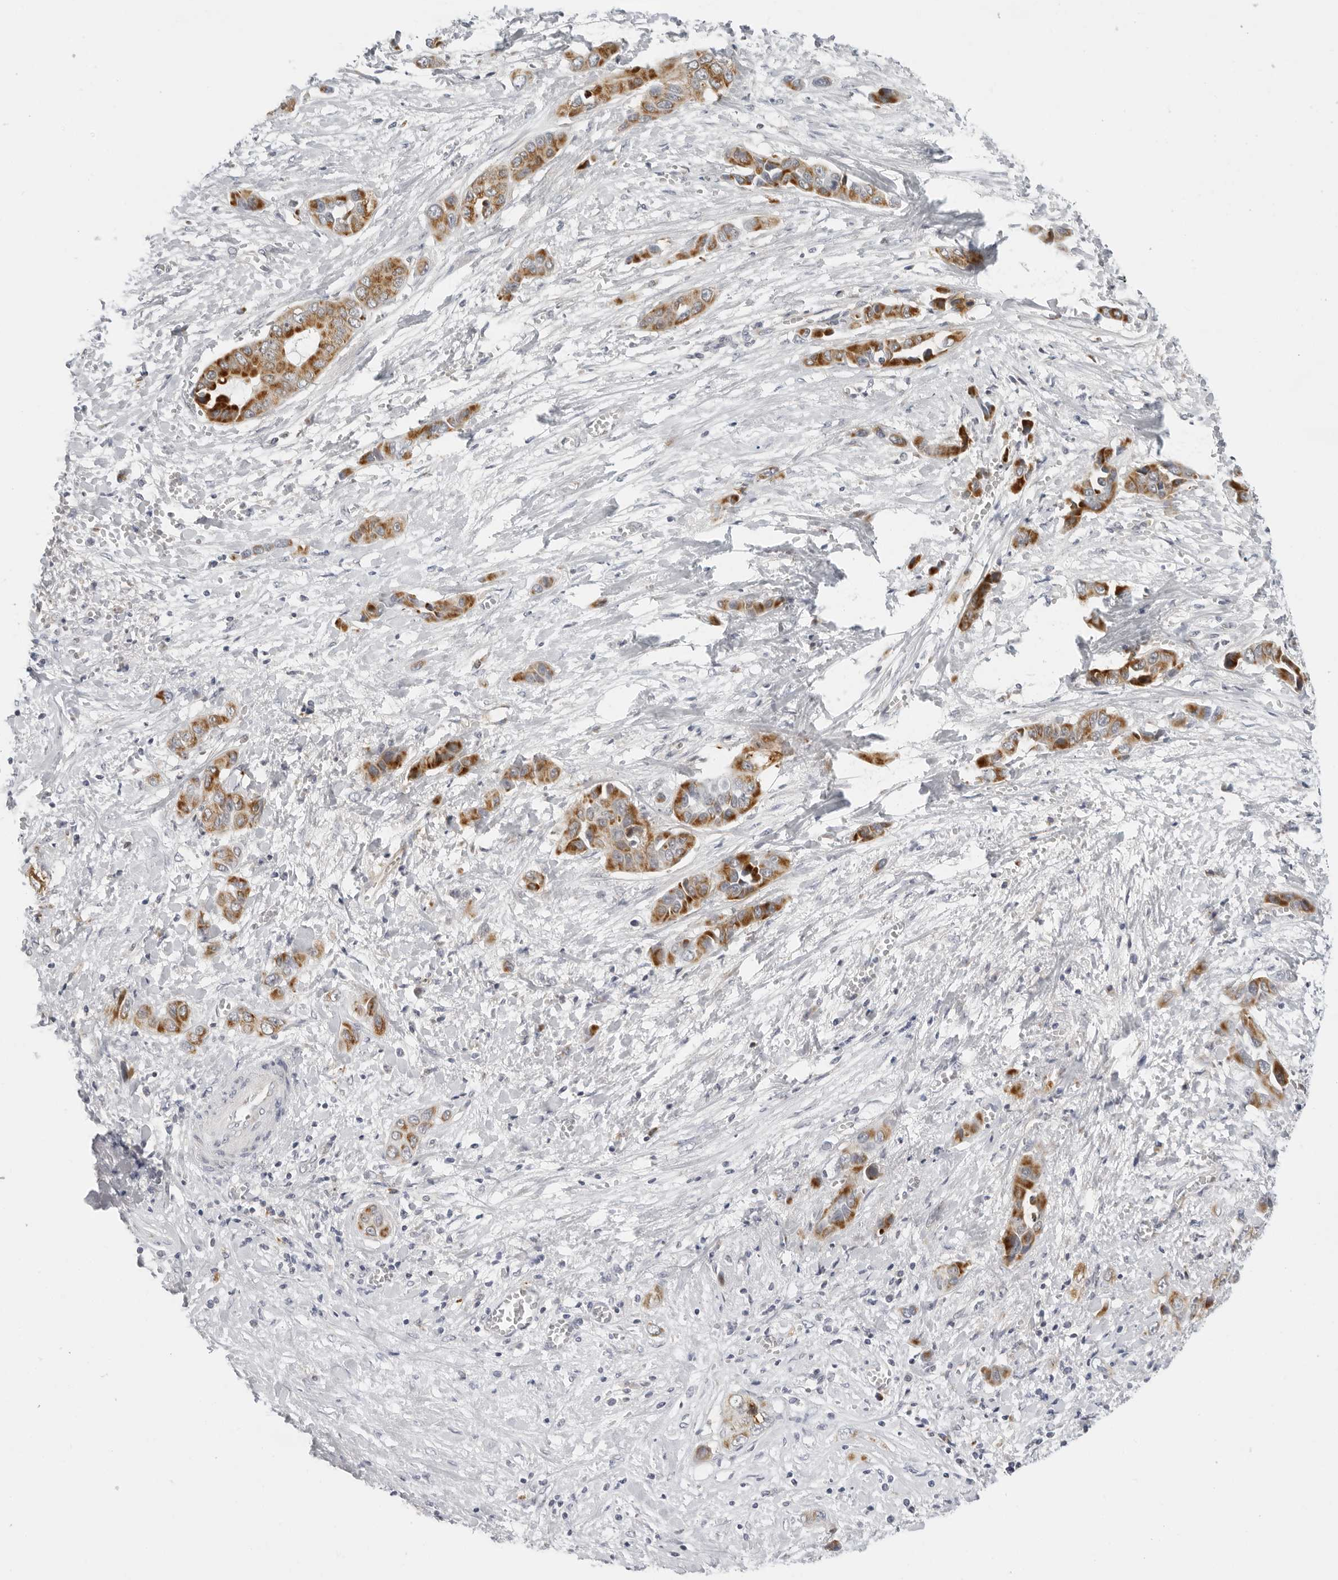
{"staining": {"intensity": "strong", "quantity": ">75%", "location": "cytoplasmic/membranous"}, "tissue": "liver cancer", "cell_type": "Tumor cells", "image_type": "cancer", "snomed": [{"axis": "morphology", "description": "Cholangiocarcinoma"}, {"axis": "topography", "description": "Liver"}], "caption": "DAB immunohistochemical staining of liver cancer displays strong cytoplasmic/membranous protein staining in approximately >75% of tumor cells. Immunohistochemistry stains the protein in brown and the nuclei are stained blue.", "gene": "CIART", "patient": {"sex": "female", "age": 52}}